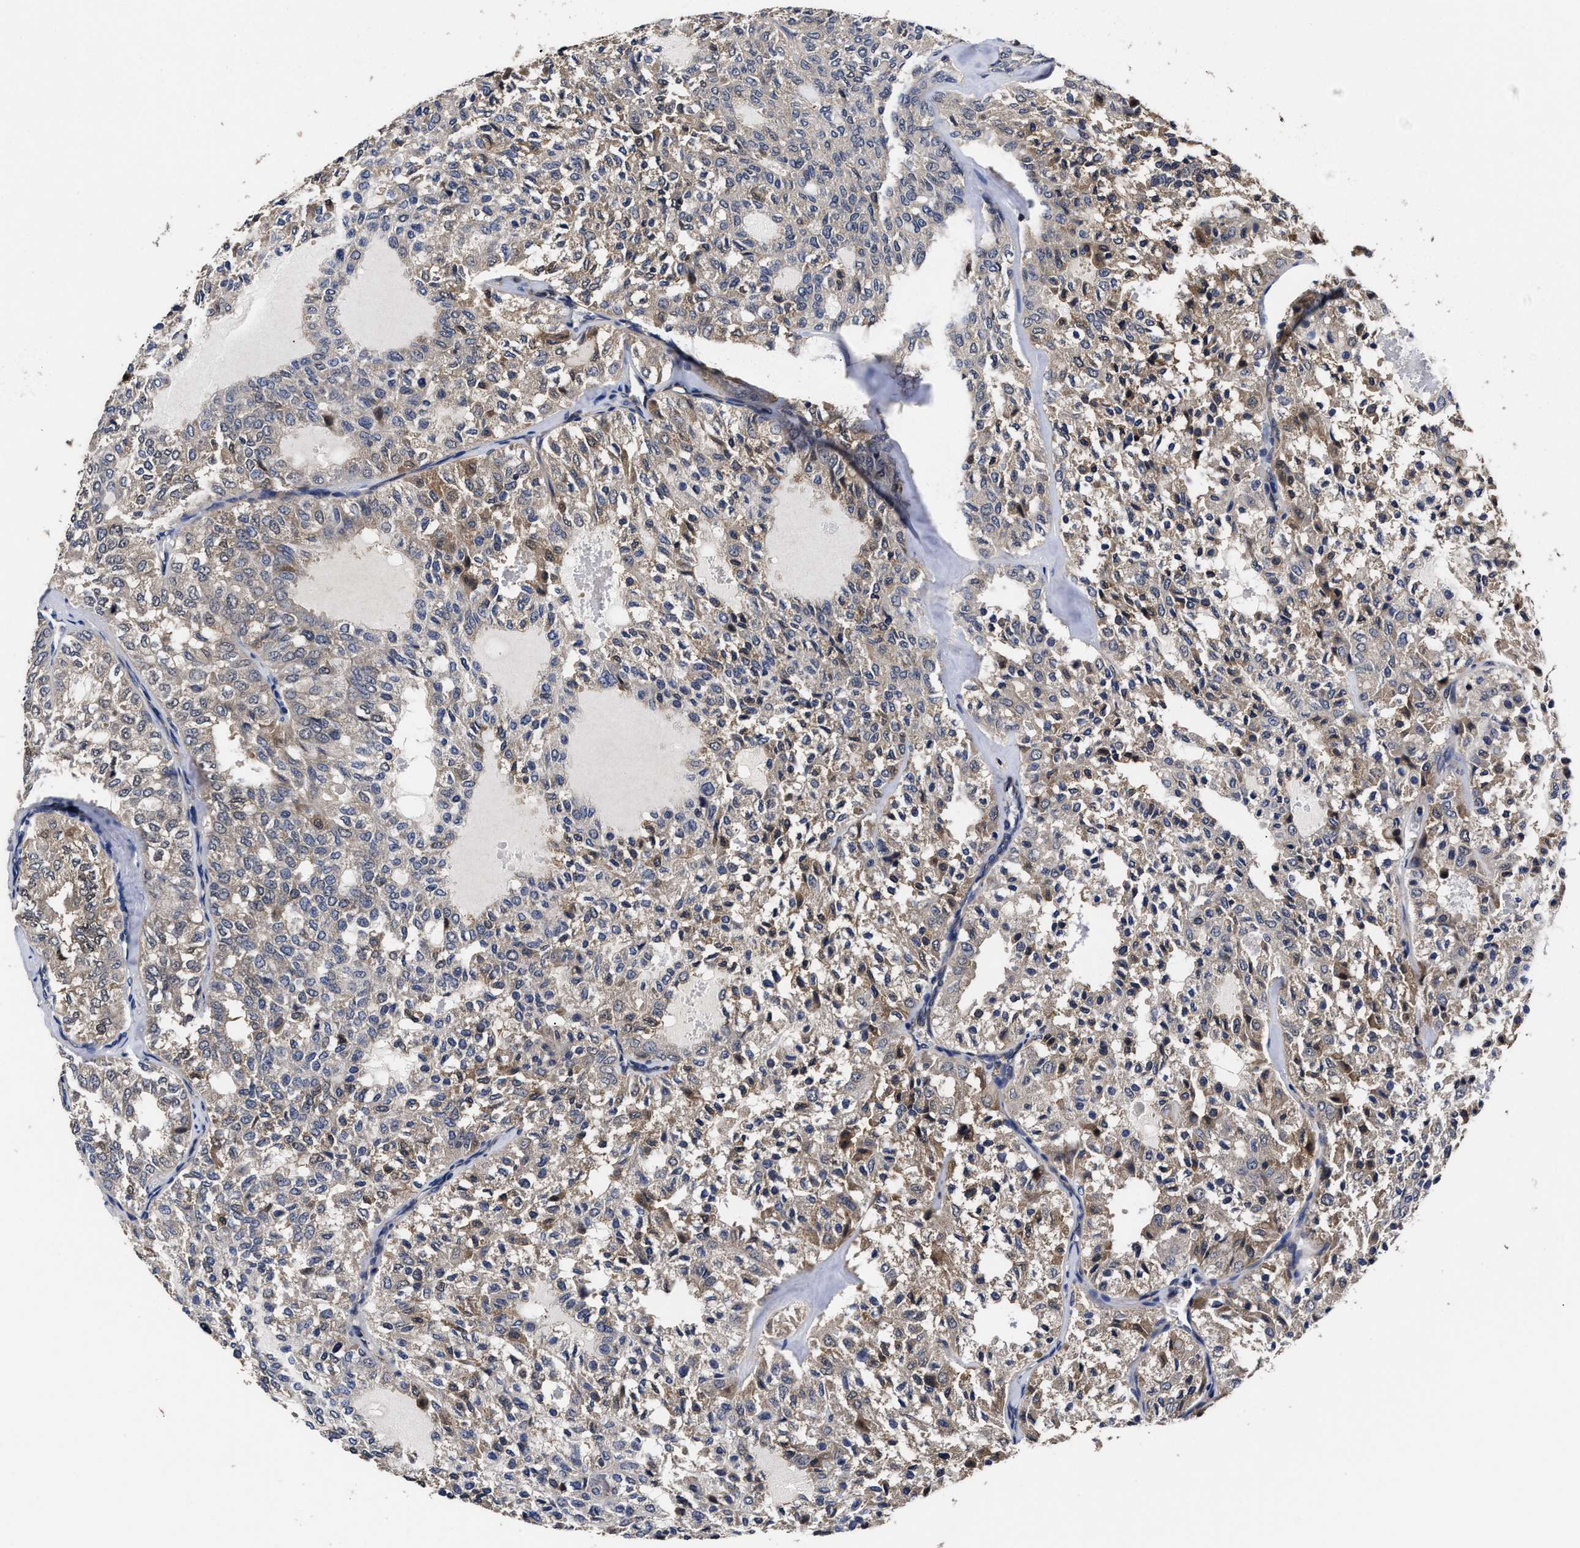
{"staining": {"intensity": "weak", "quantity": "25%-75%", "location": "cytoplasmic/membranous"}, "tissue": "thyroid cancer", "cell_type": "Tumor cells", "image_type": "cancer", "snomed": [{"axis": "morphology", "description": "Follicular adenoma carcinoma, NOS"}, {"axis": "topography", "description": "Thyroid gland"}], "caption": "Thyroid cancer (follicular adenoma carcinoma) stained with DAB IHC shows low levels of weak cytoplasmic/membranous expression in approximately 25%-75% of tumor cells.", "gene": "SOCS5", "patient": {"sex": "male", "age": 75}}